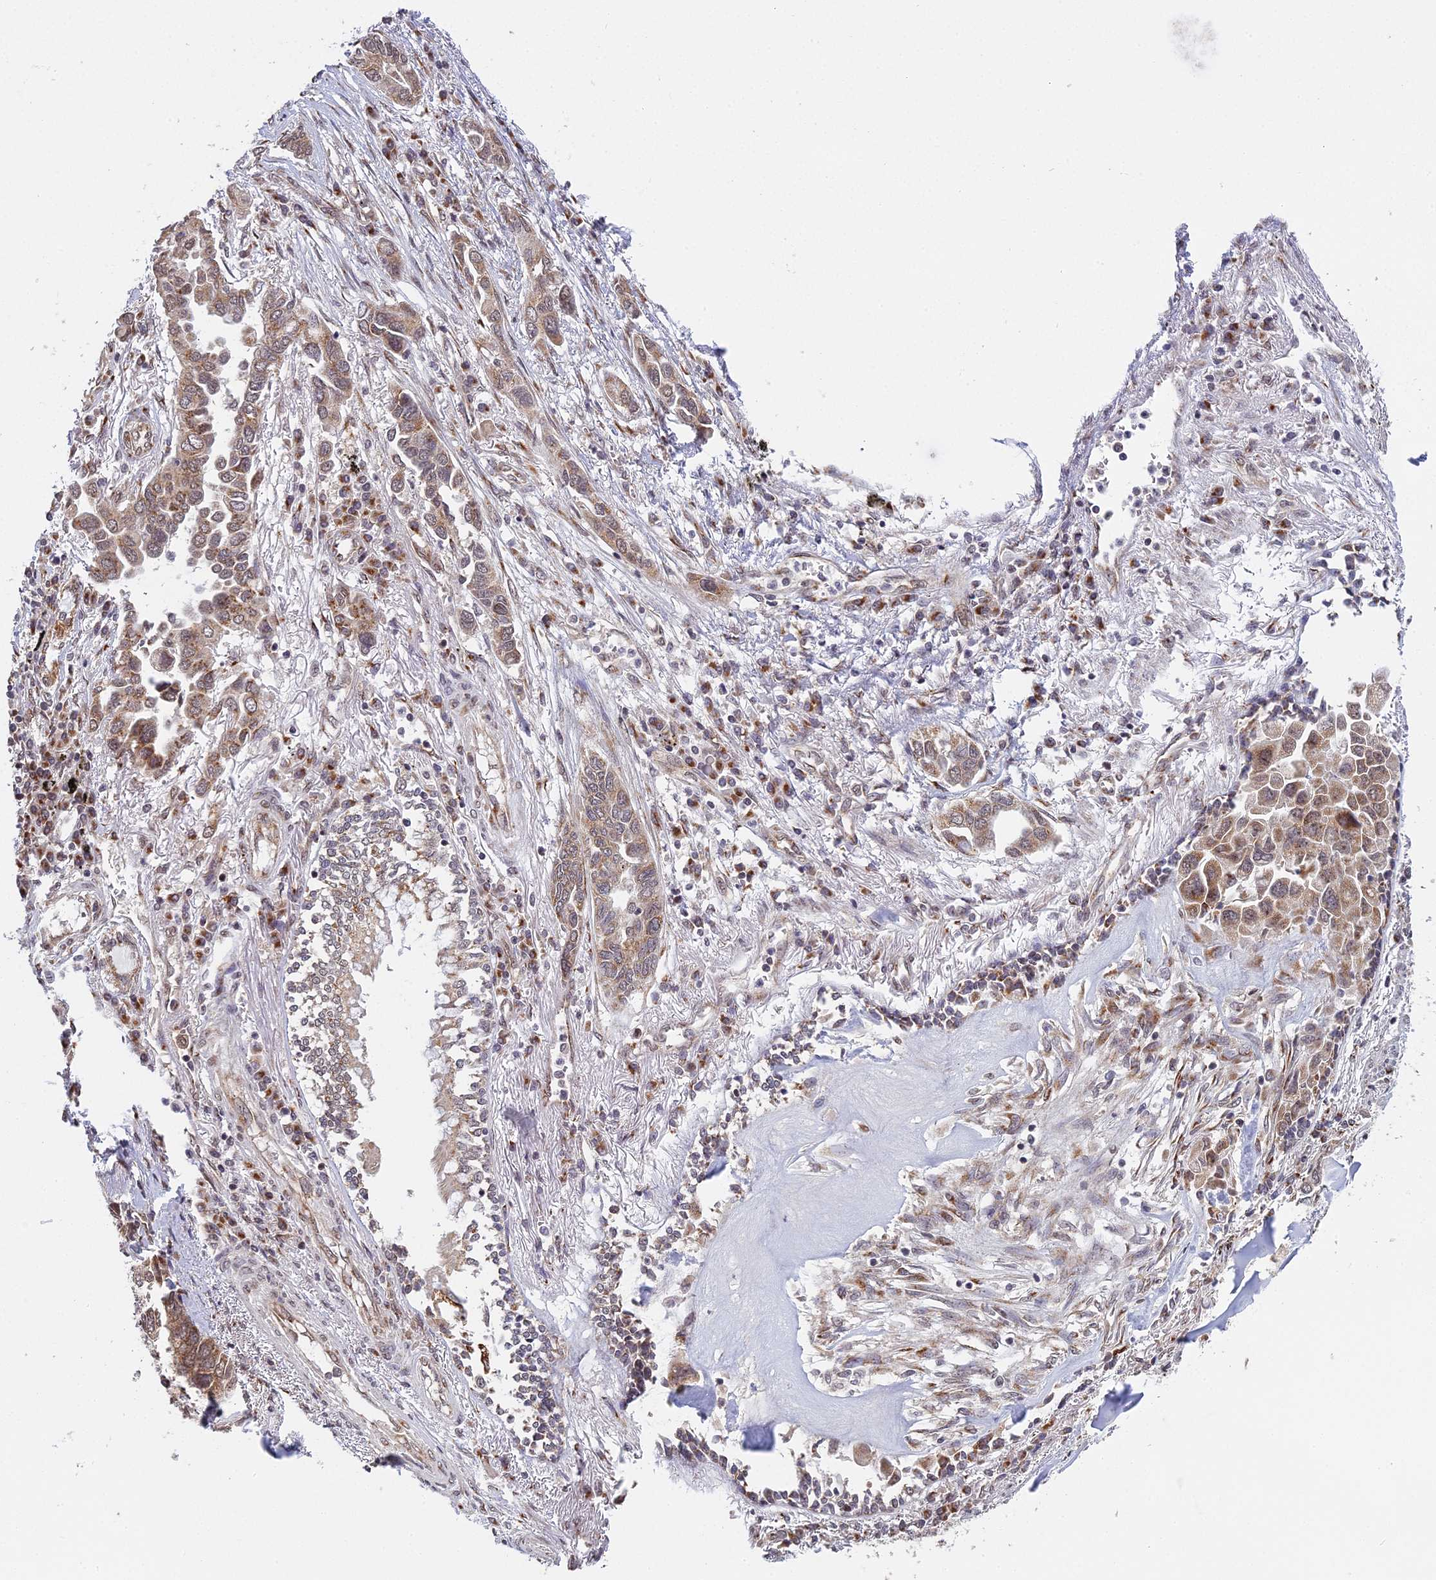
{"staining": {"intensity": "weak", "quantity": ">75%", "location": "cytoplasmic/membranous"}, "tissue": "lung cancer", "cell_type": "Tumor cells", "image_type": "cancer", "snomed": [{"axis": "morphology", "description": "Adenocarcinoma, NOS"}, {"axis": "topography", "description": "Lung"}], "caption": "Adenocarcinoma (lung) stained for a protein (brown) reveals weak cytoplasmic/membranous positive expression in about >75% of tumor cells.", "gene": "MEOX1", "patient": {"sex": "female", "age": 76}}